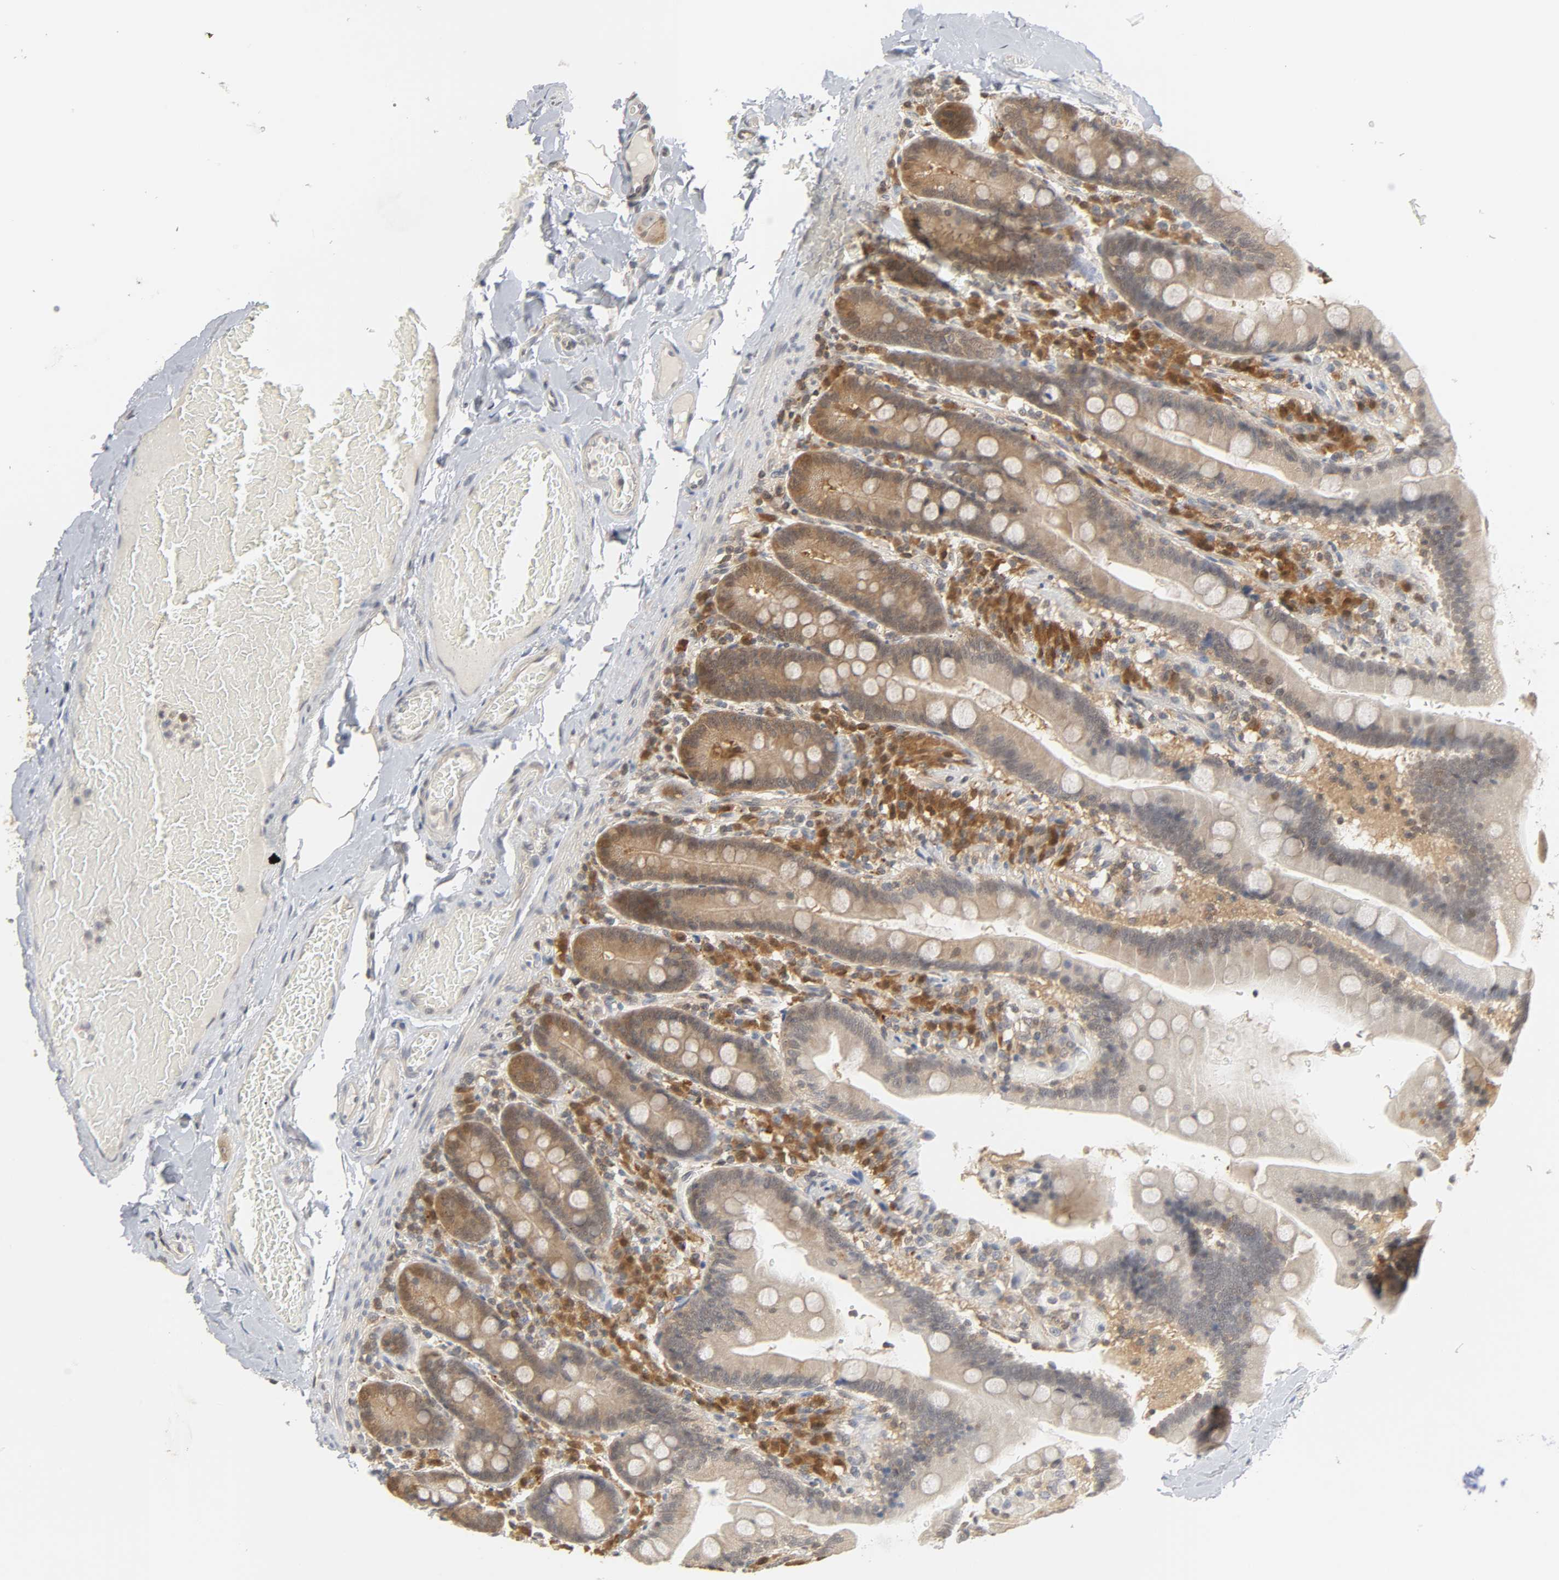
{"staining": {"intensity": "moderate", "quantity": ">75%", "location": "cytoplasmic/membranous"}, "tissue": "duodenum", "cell_type": "Glandular cells", "image_type": "normal", "snomed": [{"axis": "morphology", "description": "Normal tissue, NOS"}, {"axis": "topography", "description": "Duodenum"}], "caption": "Immunohistochemical staining of benign human duodenum reveals moderate cytoplasmic/membranous protein staining in approximately >75% of glandular cells.", "gene": "MIF", "patient": {"sex": "male", "age": 66}}